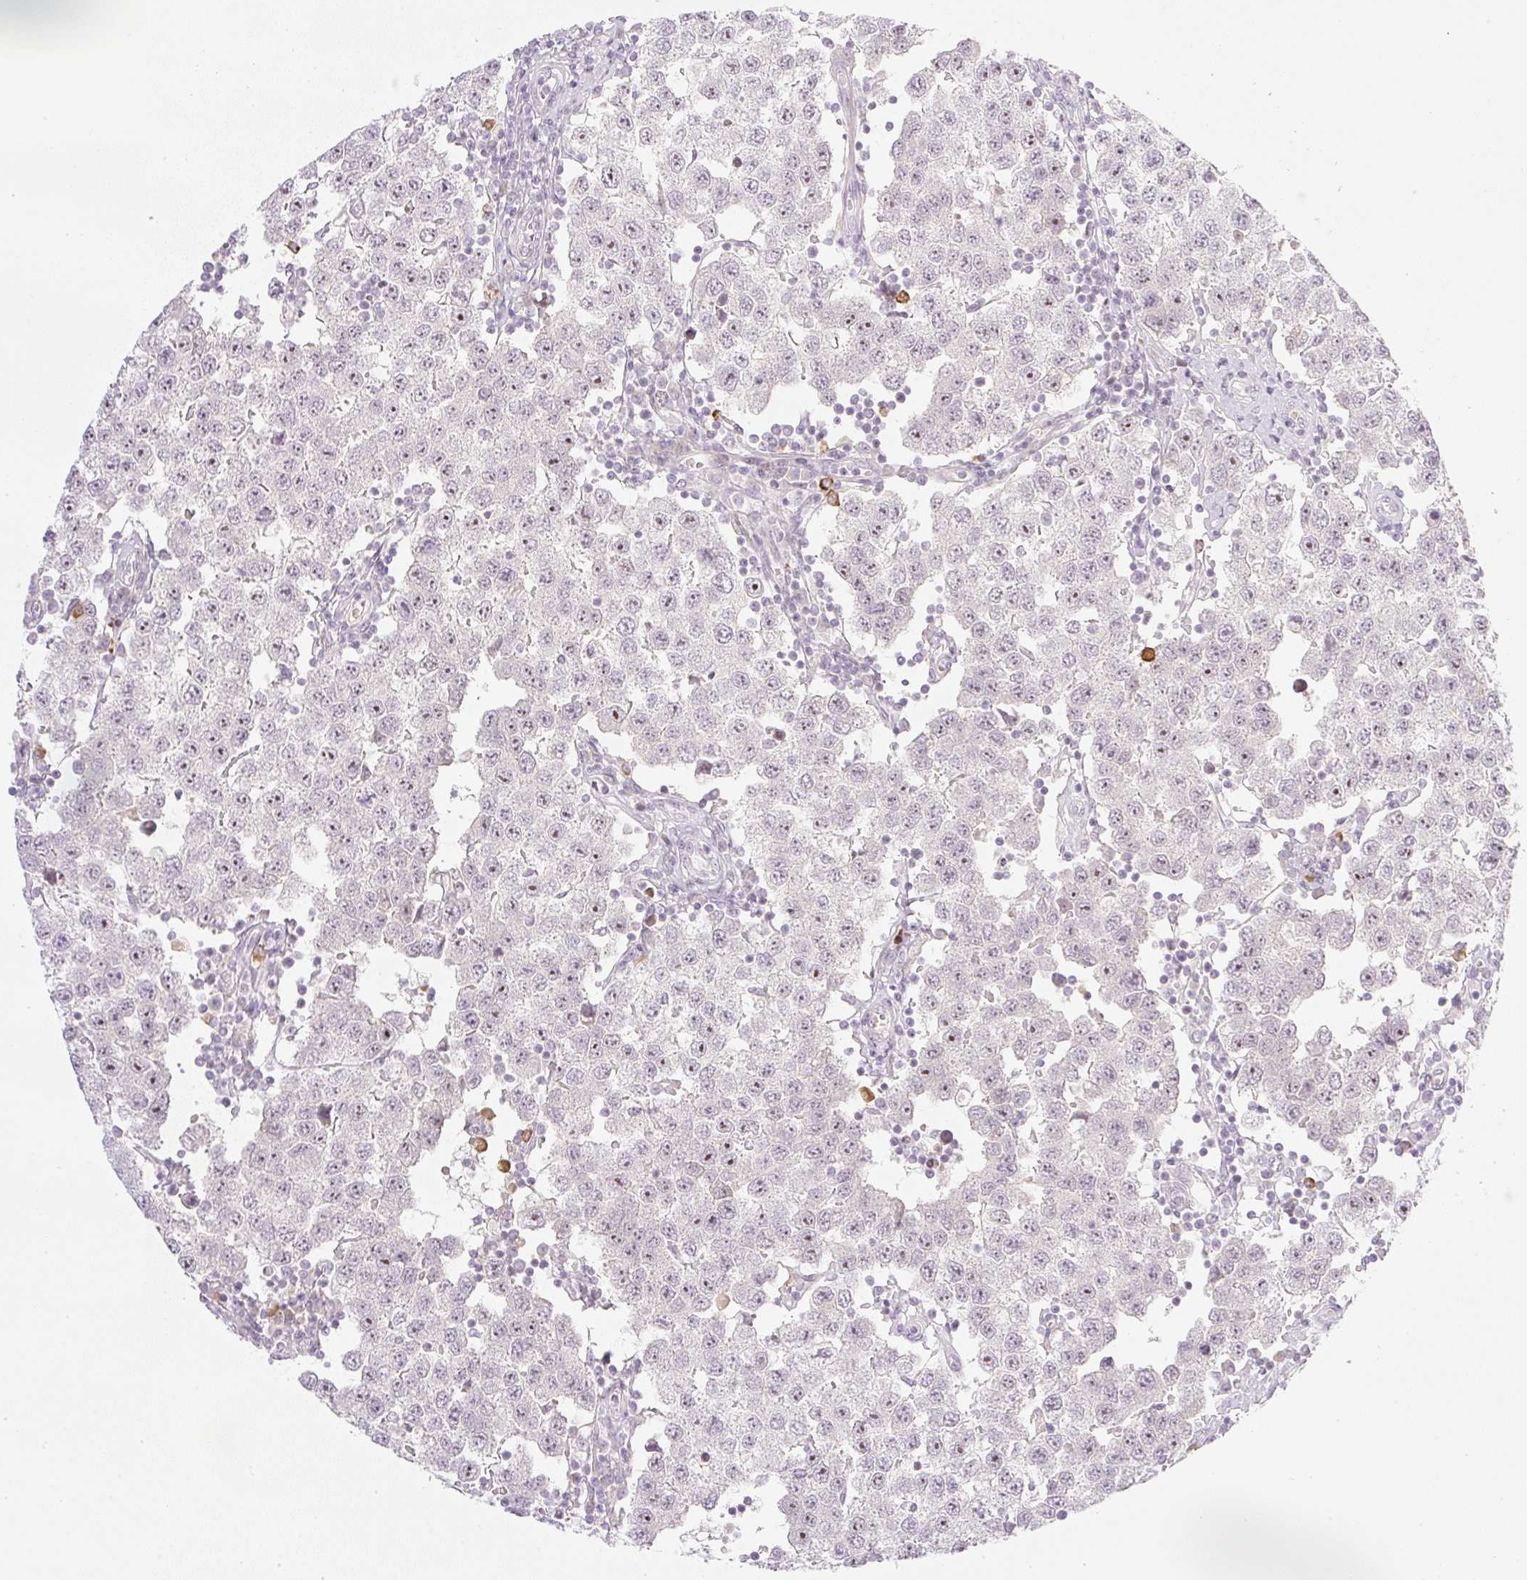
{"staining": {"intensity": "weak", "quantity": "25%-75%", "location": "nuclear"}, "tissue": "testis cancer", "cell_type": "Tumor cells", "image_type": "cancer", "snomed": [{"axis": "morphology", "description": "Seminoma, NOS"}, {"axis": "topography", "description": "Testis"}], "caption": "Protein expression by IHC reveals weak nuclear staining in approximately 25%-75% of tumor cells in seminoma (testis). Using DAB (3,3'-diaminobenzidine) (brown) and hematoxylin (blue) stains, captured at high magnification using brightfield microscopy.", "gene": "AAR2", "patient": {"sex": "male", "age": 34}}